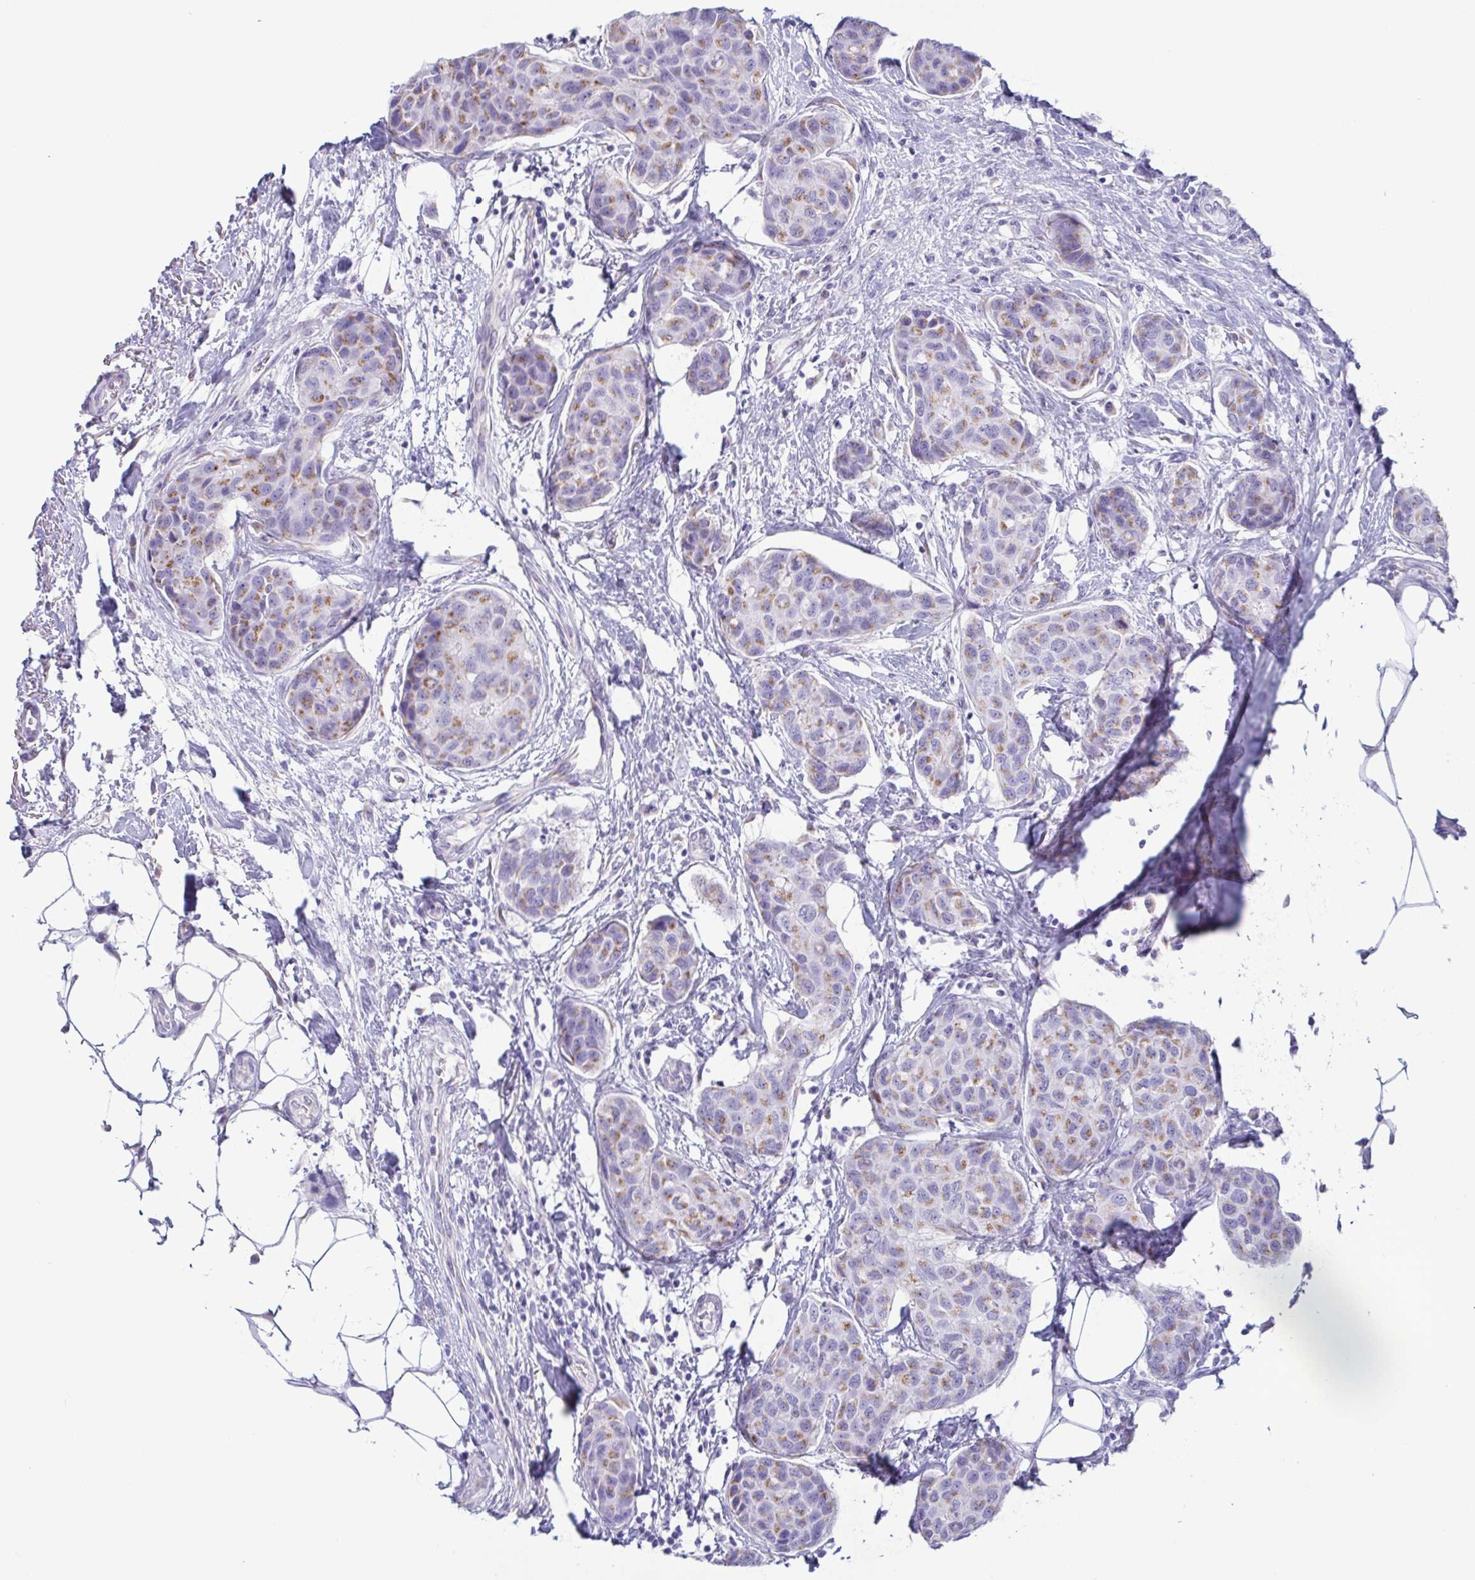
{"staining": {"intensity": "weak", "quantity": "25%-75%", "location": "cytoplasmic/membranous"}, "tissue": "breast cancer", "cell_type": "Tumor cells", "image_type": "cancer", "snomed": [{"axis": "morphology", "description": "Duct carcinoma"}, {"axis": "topography", "description": "Breast"}], "caption": "Invasive ductal carcinoma (breast) stained for a protein (brown) displays weak cytoplasmic/membranous positive positivity in about 25%-75% of tumor cells.", "gene": "AZU1", "patient": {"sex": "female", "age": 80}}